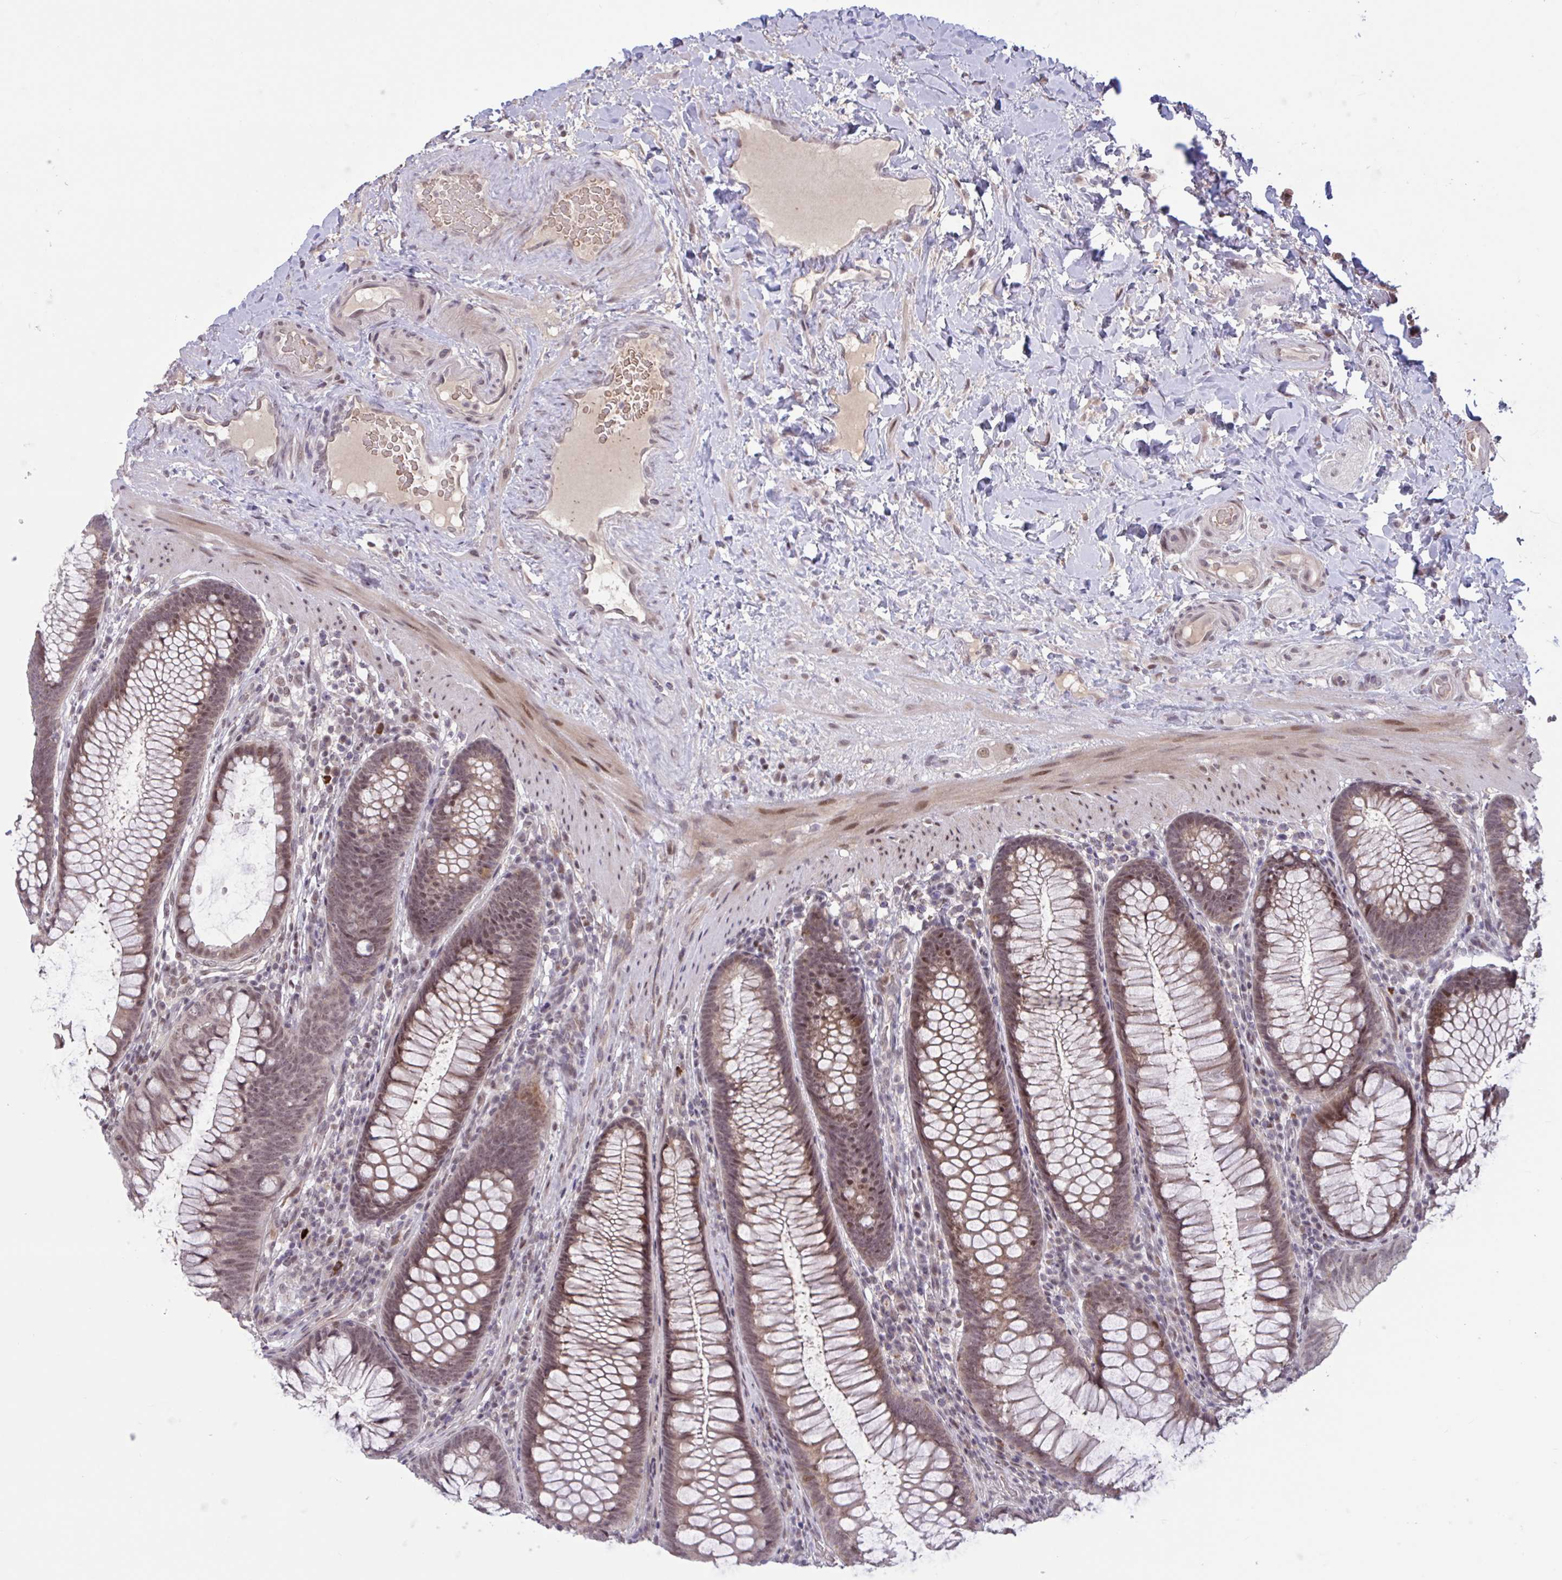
{"staining": {"intensity": "weak", "quantity": "<25%", "location": "nuclear"}, "tissue": "colon", "cell_type": "Endothelial cells", "image_type": "normal", "snomed": [{"axis": "morphology", "description": "Normal tissue, NOS"}, {"axis": "morphology", "description": "Adenoma, NOS"}, {"axis": "topography", "description": "Soft tissue"}, {"axis": "topography", "description": "Colon"}], "caption": "Immunohistochemical staining of unremarkable colon reveals no significant expression in endothelial cells. The staining was performed using DAB (3,3'-diaminobenzidine) to visualize the protein expression in brown, while the nuclei were stained in blue with hematoxylin (Magnification: 20x).", "gene": "ZNF414", "patient": {"sex": "male", "age": 47}}